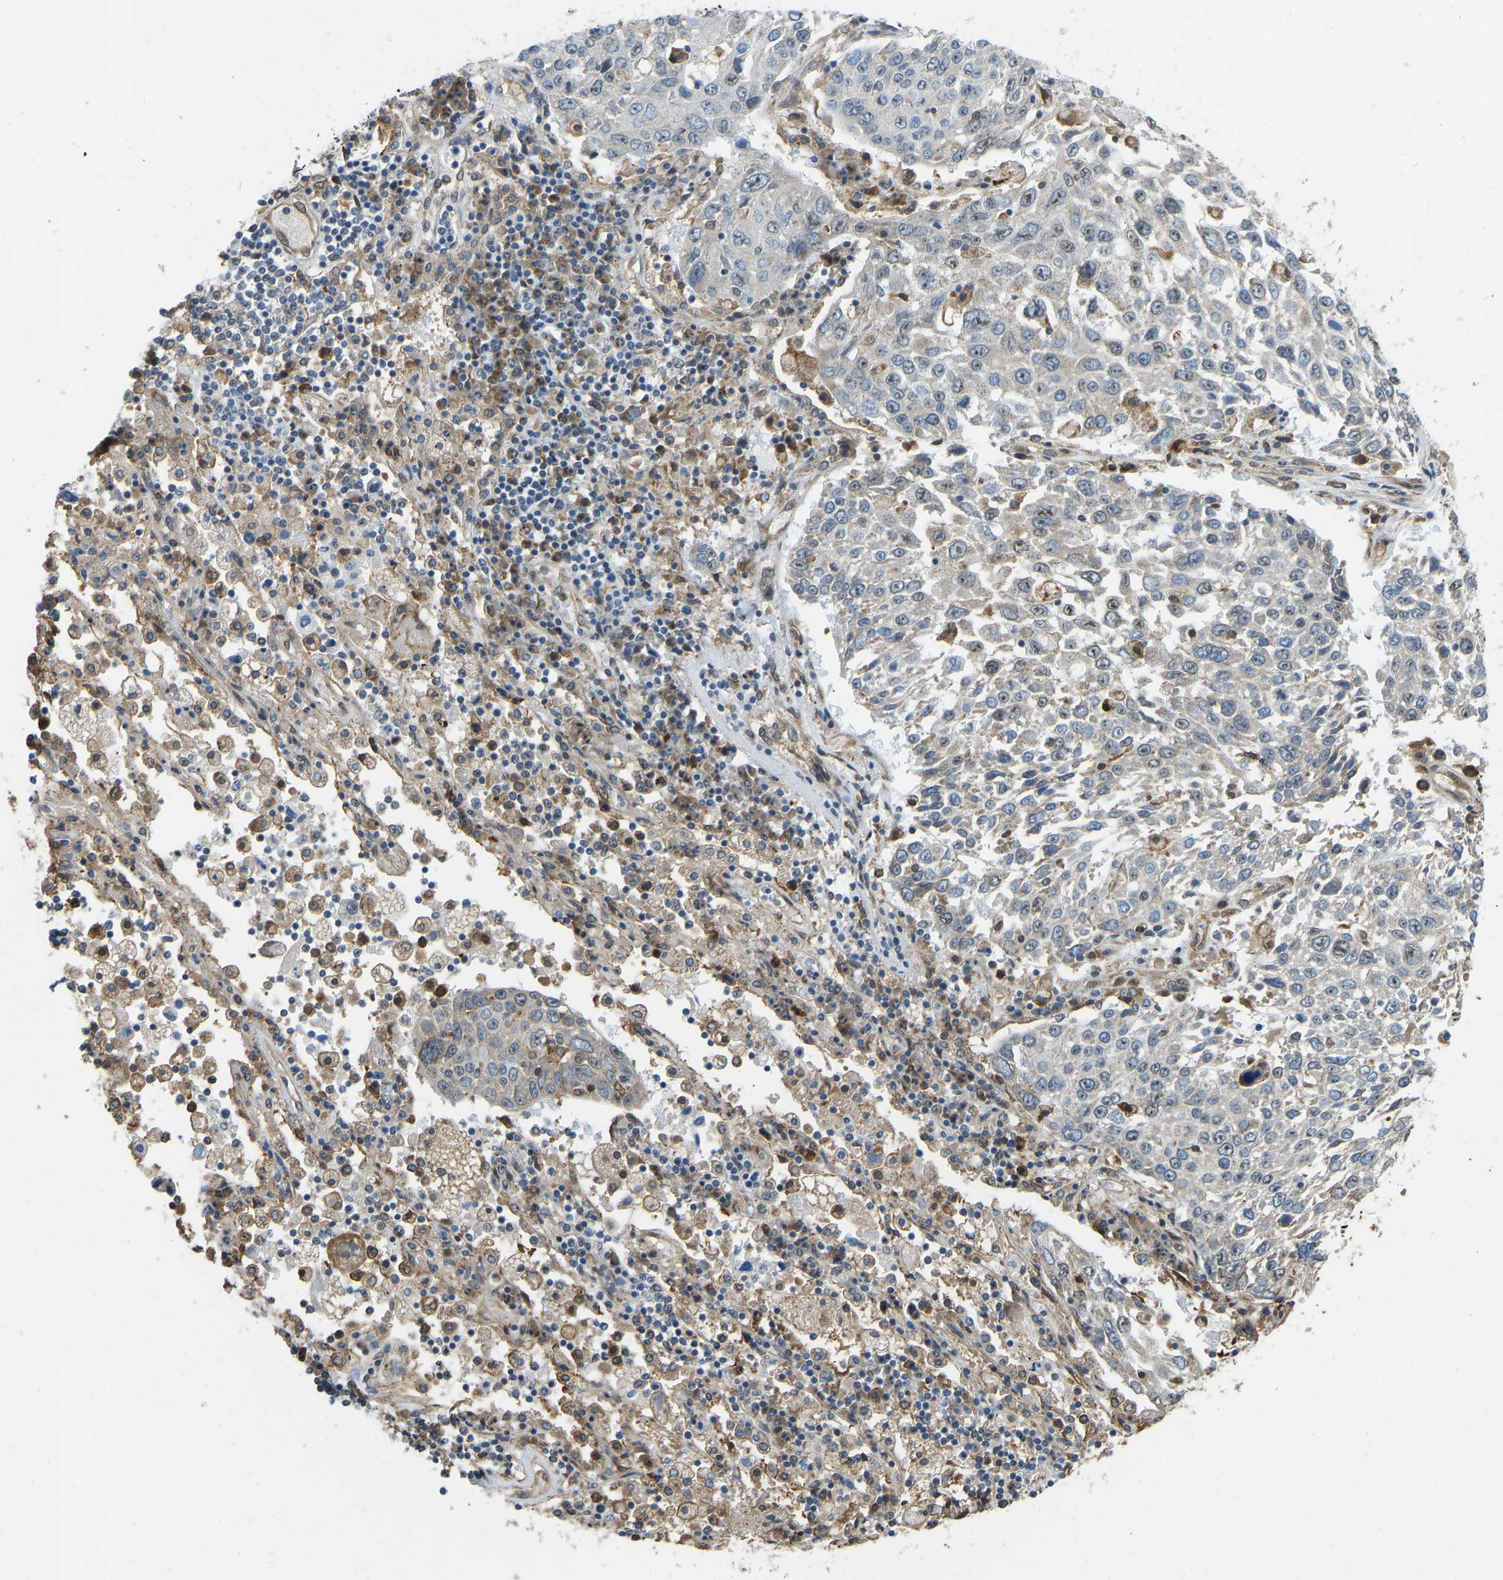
{"staining": {"intensity": "moderate", "quantity": "<25%", "location": "nuclear"}, "tissue": "lung cancer", "cell_type": "Tumor cells", "image_type": "cancer", "snomed": [{"axis": "morphology", "description": "Squamous cell carcinoma, NOS"}, {"axis": "topography", "description": "Lung"}], "caption": "Immunohistochemistry micrograph of neoplastic tissue: human squamous cell carcinoma (lung) stained using IHC reveals low levels of moderate protein expression localized specifically in the nuclear of tumor cells, appearing as a nuclear brown color.", "gene": "OS9", "patient": {"sex": "male", "age": 65}}